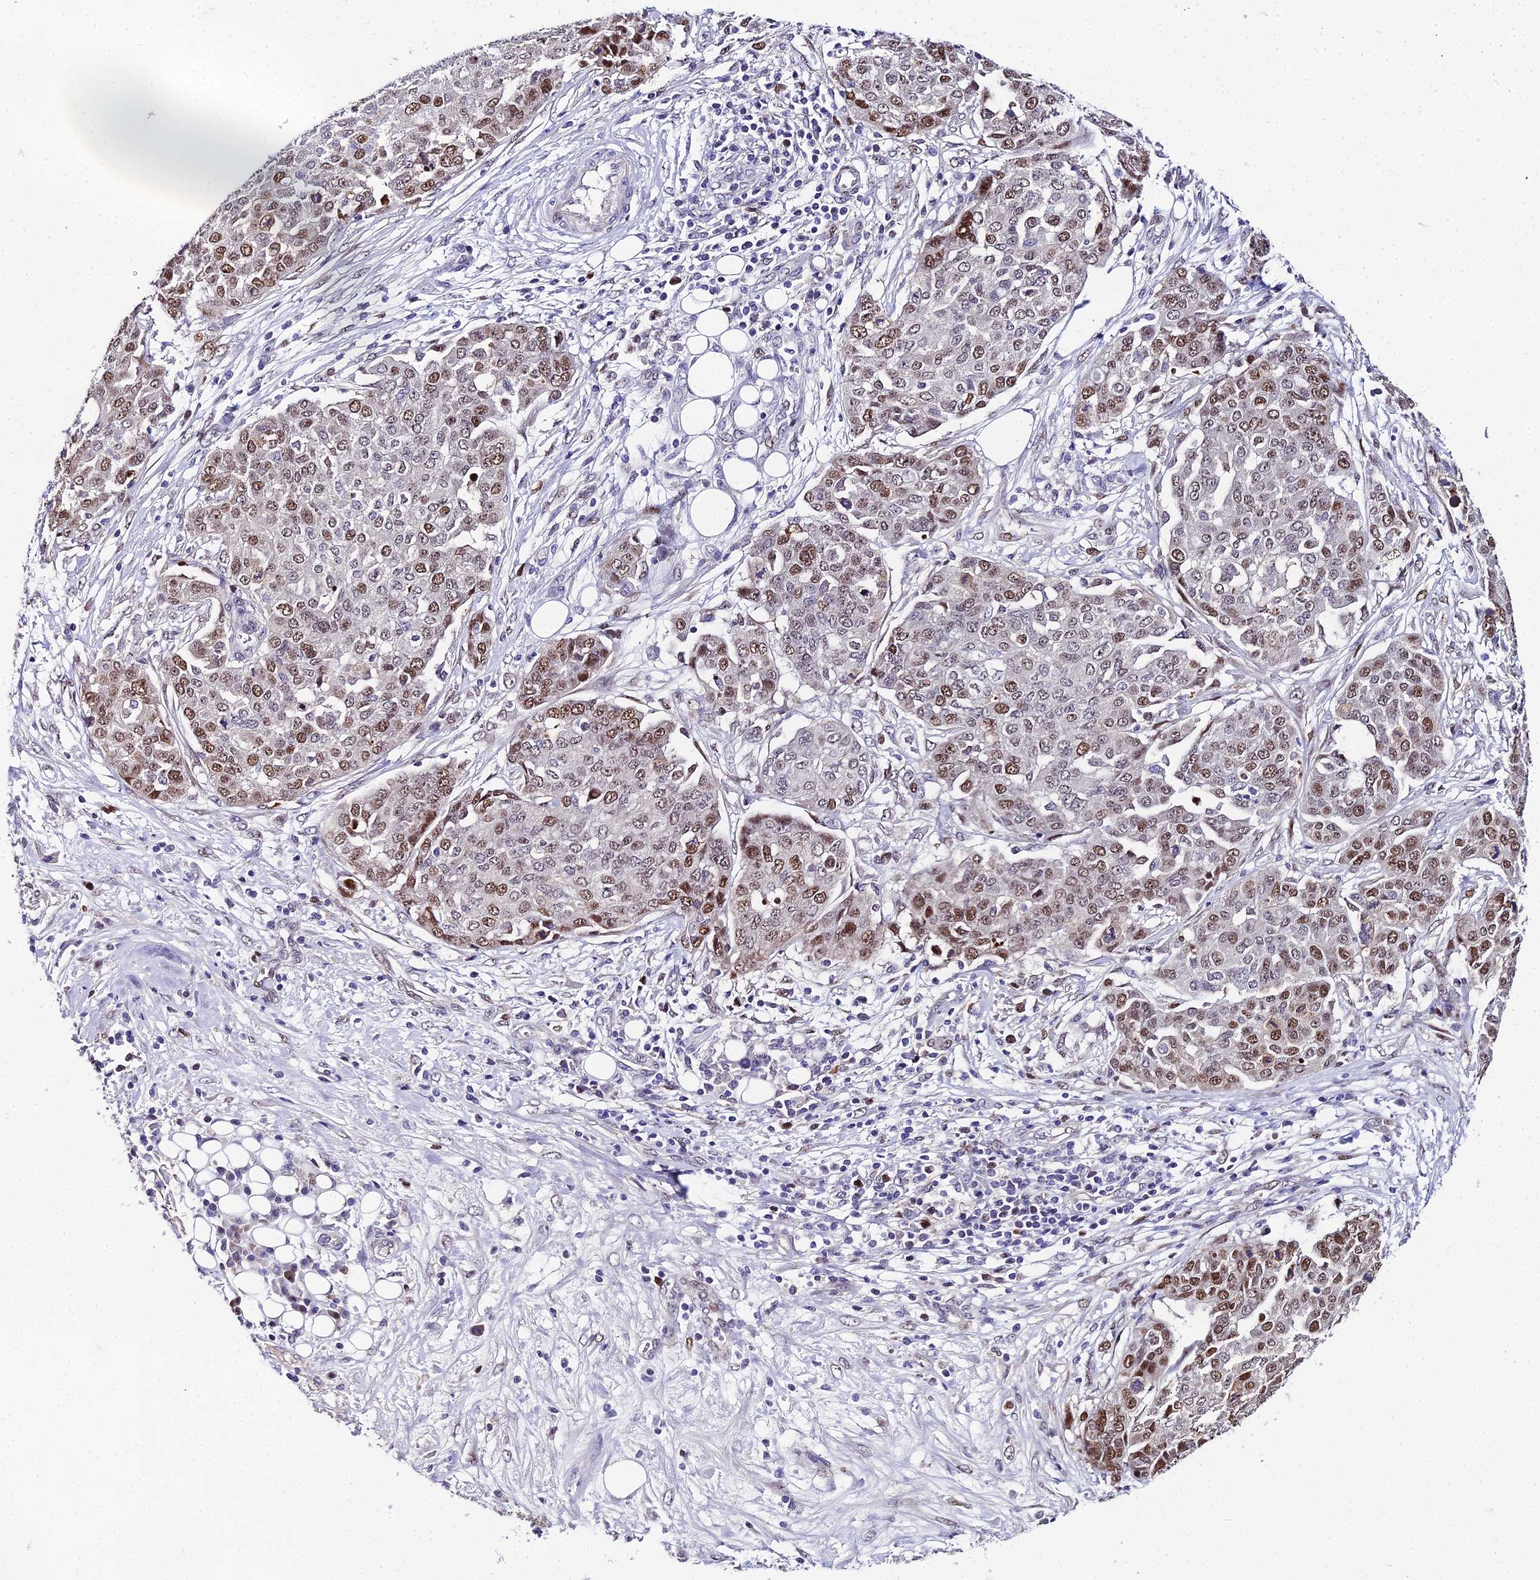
{"staining": {"intensity": "moderate", "quantity": "25%-75%", "location": "nuclear"}, "tissue": "ovarian cancer", "cell_type": "Tumor cells", "image_type": "cancer", "snomed": [{"axis": "morphology", "description": "Cystadenocarcinoma, serous, NOS"}, {"axis": "topography", "description": "Soft tissue"}, {"axis": "topography", "description": "Ovary"}], "caption": "Immunohistochemistry (DAB (3,3'-diaminobenzidine)) staining of human ovarian cancer (serous cystadenocarcinoma) demonstrates moderate nuclear protein positivity in approximately 25%-75% of tumor cells.", "gene": "TRIML2", "patient": {"sex": "female", "age": 57}}